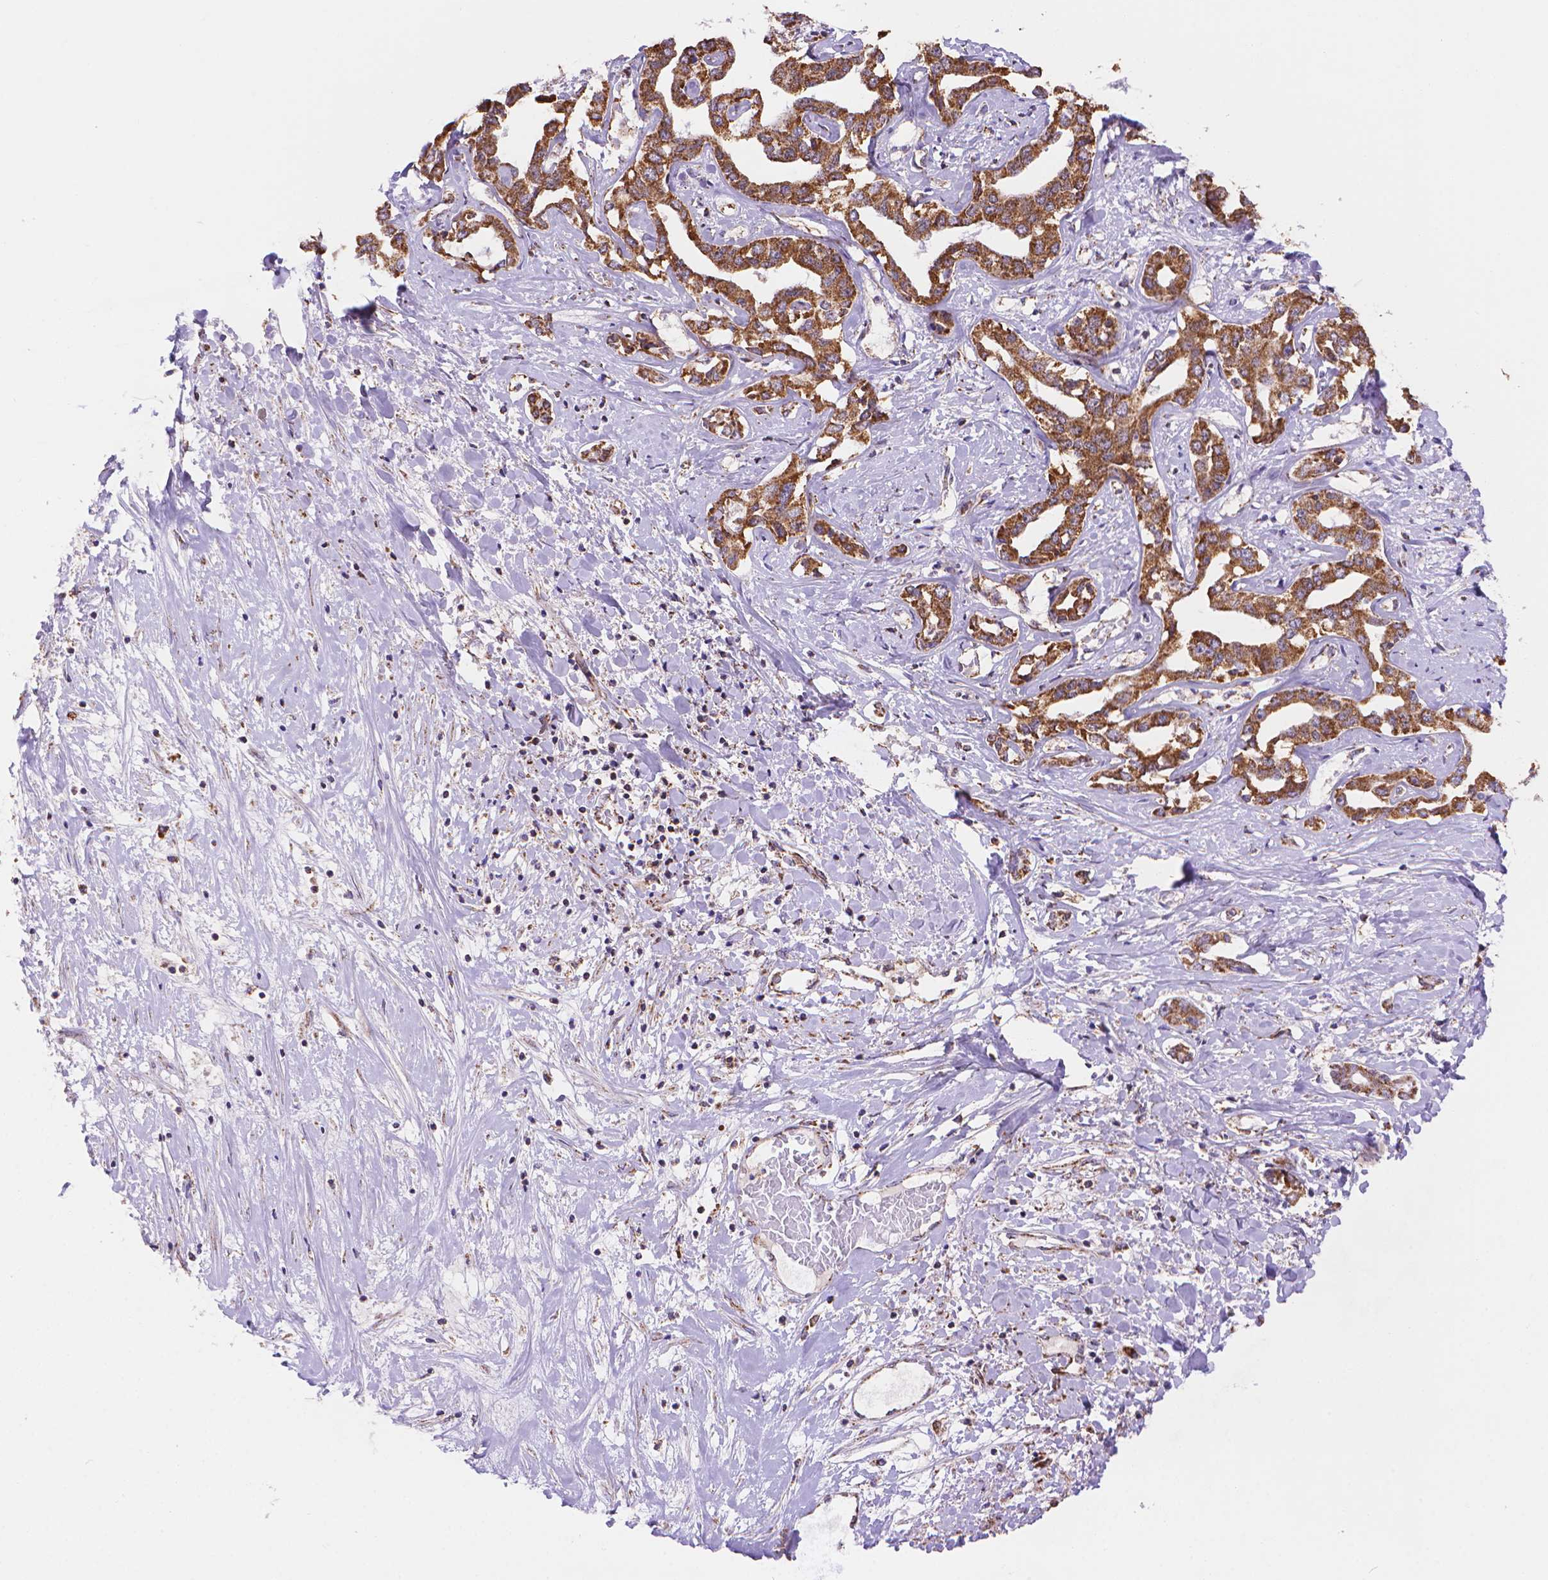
{"staining": {"intensity": "strong", "quantity": ">75%", "location": "cytoplasmic/membranous"}, "tissue": "liver cancer", "cell_type": "Tumor cells", "image_type": "cancer", "snomed": [{"axis": "morphology", "description": "Cholangiocarcinoma"}, {"axis": "topography", "description": "Liver"}], "caption": "Immunohistochemistry (IHC) micrograph of neoplastic tissue: liver cancer (cholangiocarcinoma) stained using IHC reveals high levels of strong protein expression localized specifically in the cytoplasmic/membranous of tumor cells, appearing as a cytoplasmic/membranous brown color.", "gene": "CYYR1", "patient": {"sex": "male", "age": 59}}